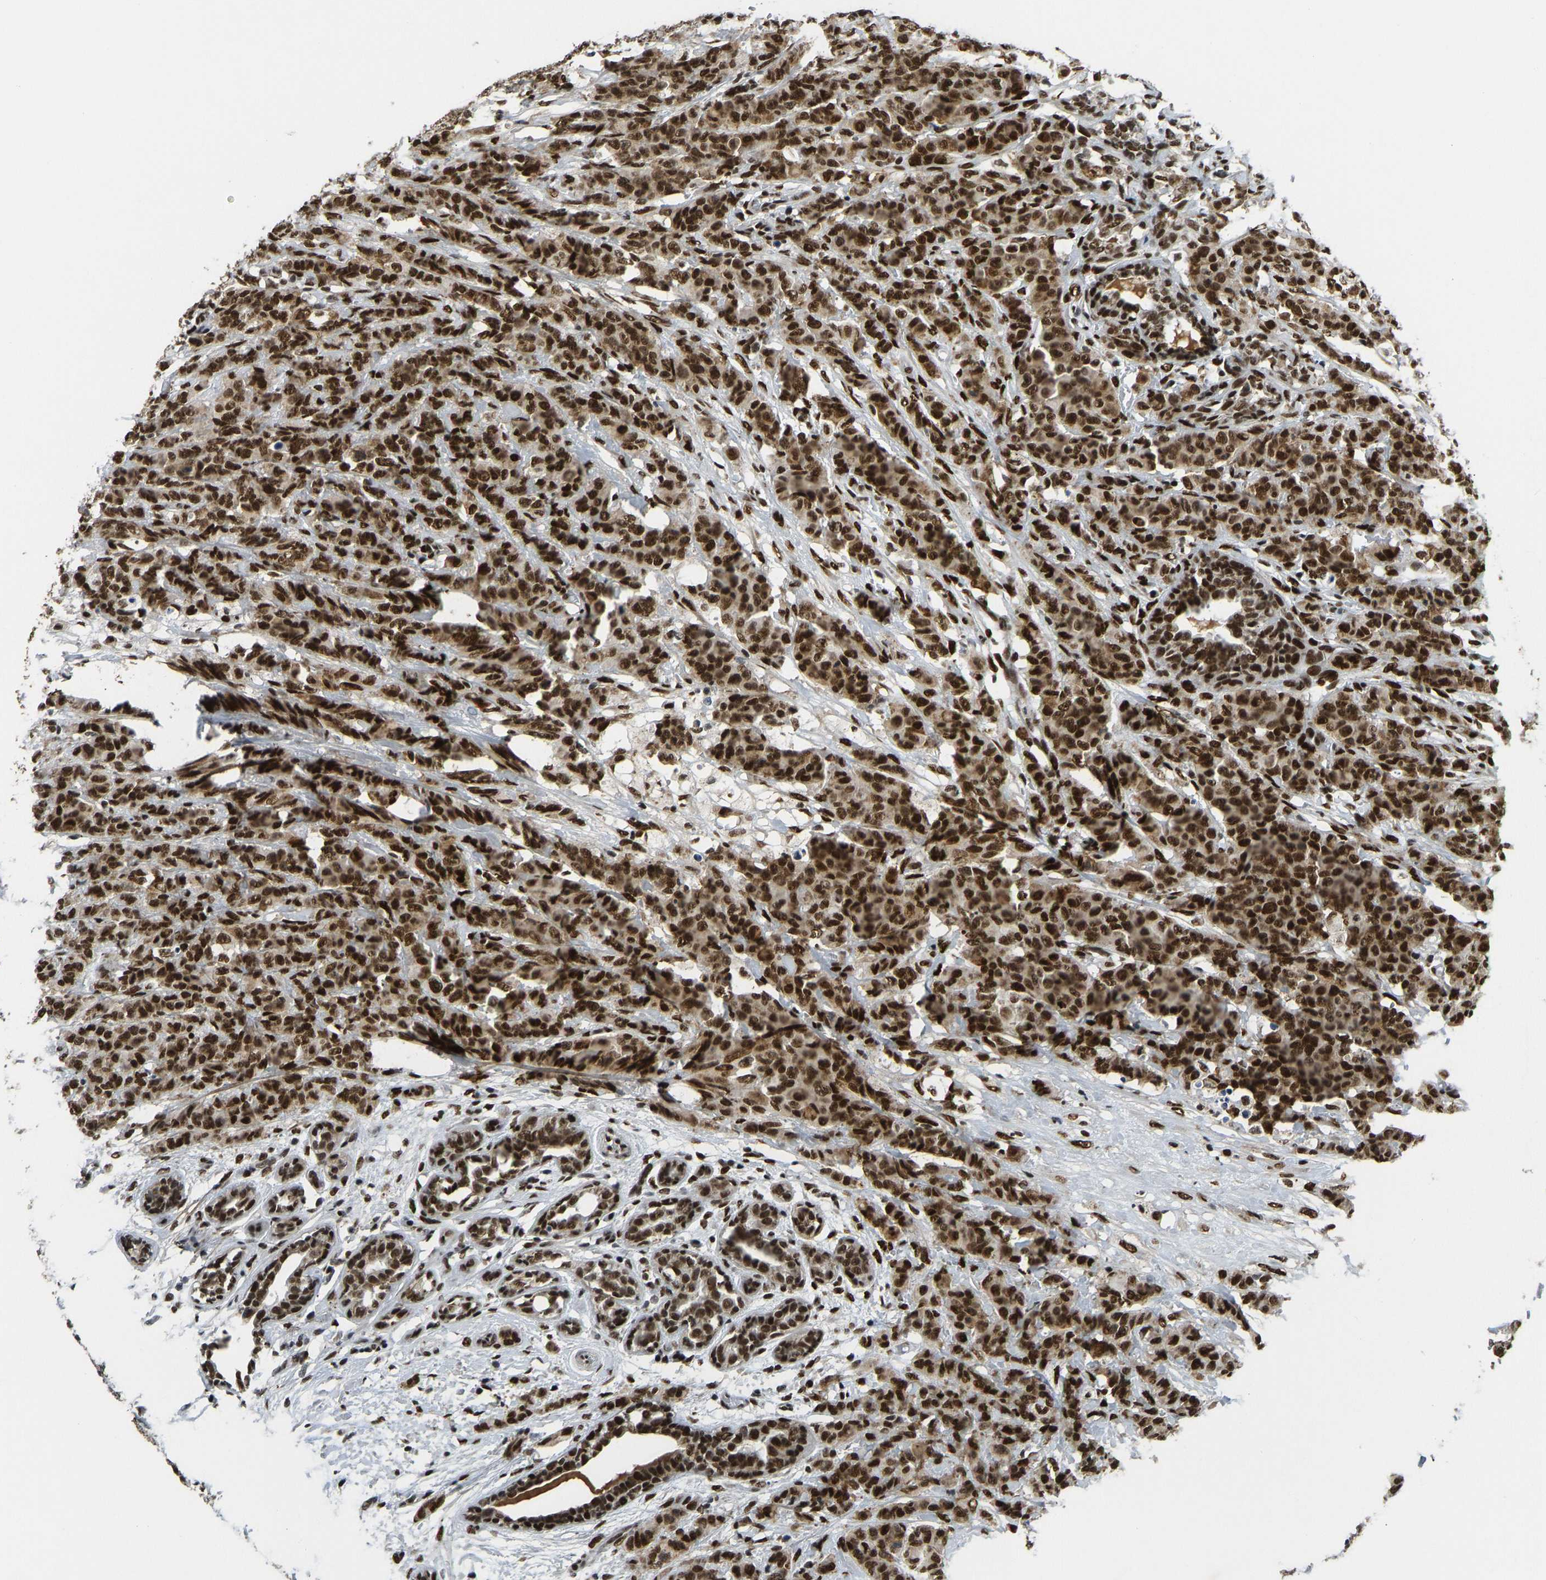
{"staining": {"intensity": "strong", "quantity": ">75%", "location": "nuclear"}, "tissue": "breast cancer", "cell_type": "Tumor cells", "image_type": "cancer", "snomed": [{"axis": "morphology", "description": "Normal tissue, NOS"}, {"axis": "morphology", "description": "Duct carcinoma"}, {"axis": "topography", "description": "Breast"}], "caption": "IHC histopathology image of human breast cancer stained for a protein (brown), which exhibits high levels of strong nuclear expression in approximately >75% of tumor cells.", "gene": "FOXK1", "patient": {"sex": "female", "age": 40}}